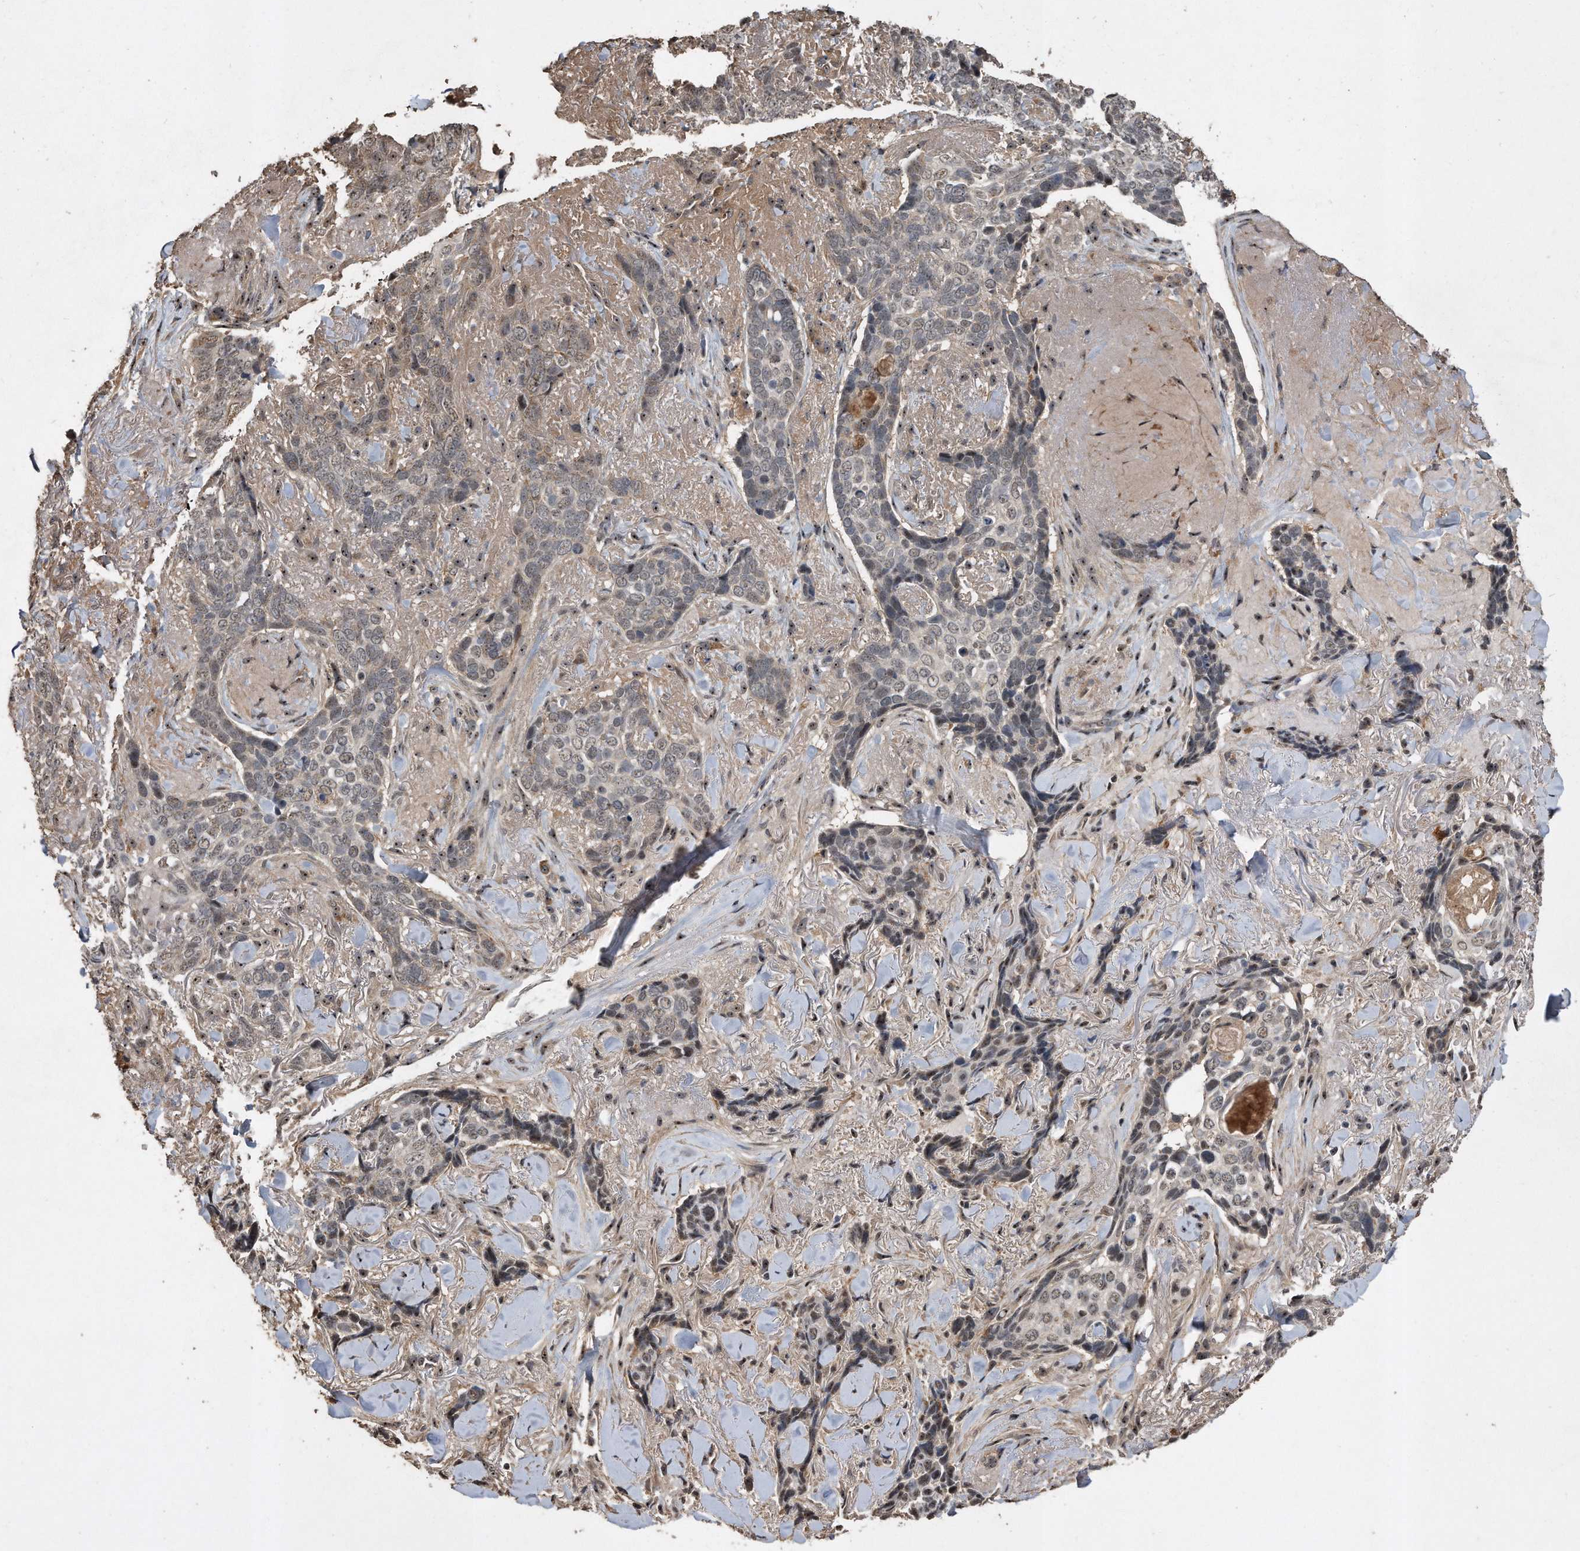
{"staining": {"intensity": "weak", "quantity": "25%-75%", "location": "nuclear"}, "tissue": "skin cancer", "cell_type": "Tumor cells", "image_type": "cancer", "snomed": [{"axis": "morphology", "description": "Basal cell carcinoma"}, {"axis": "topography", "description": "Skin"}], "caption": "Skin basal cell carcinoma was stained to show a protein in brown. There is low levels of weak nuclear expression in approximately 25%-75% of tumor cells.", "gene": "PELO", "patient": {"sex": "female", "age": 82}}